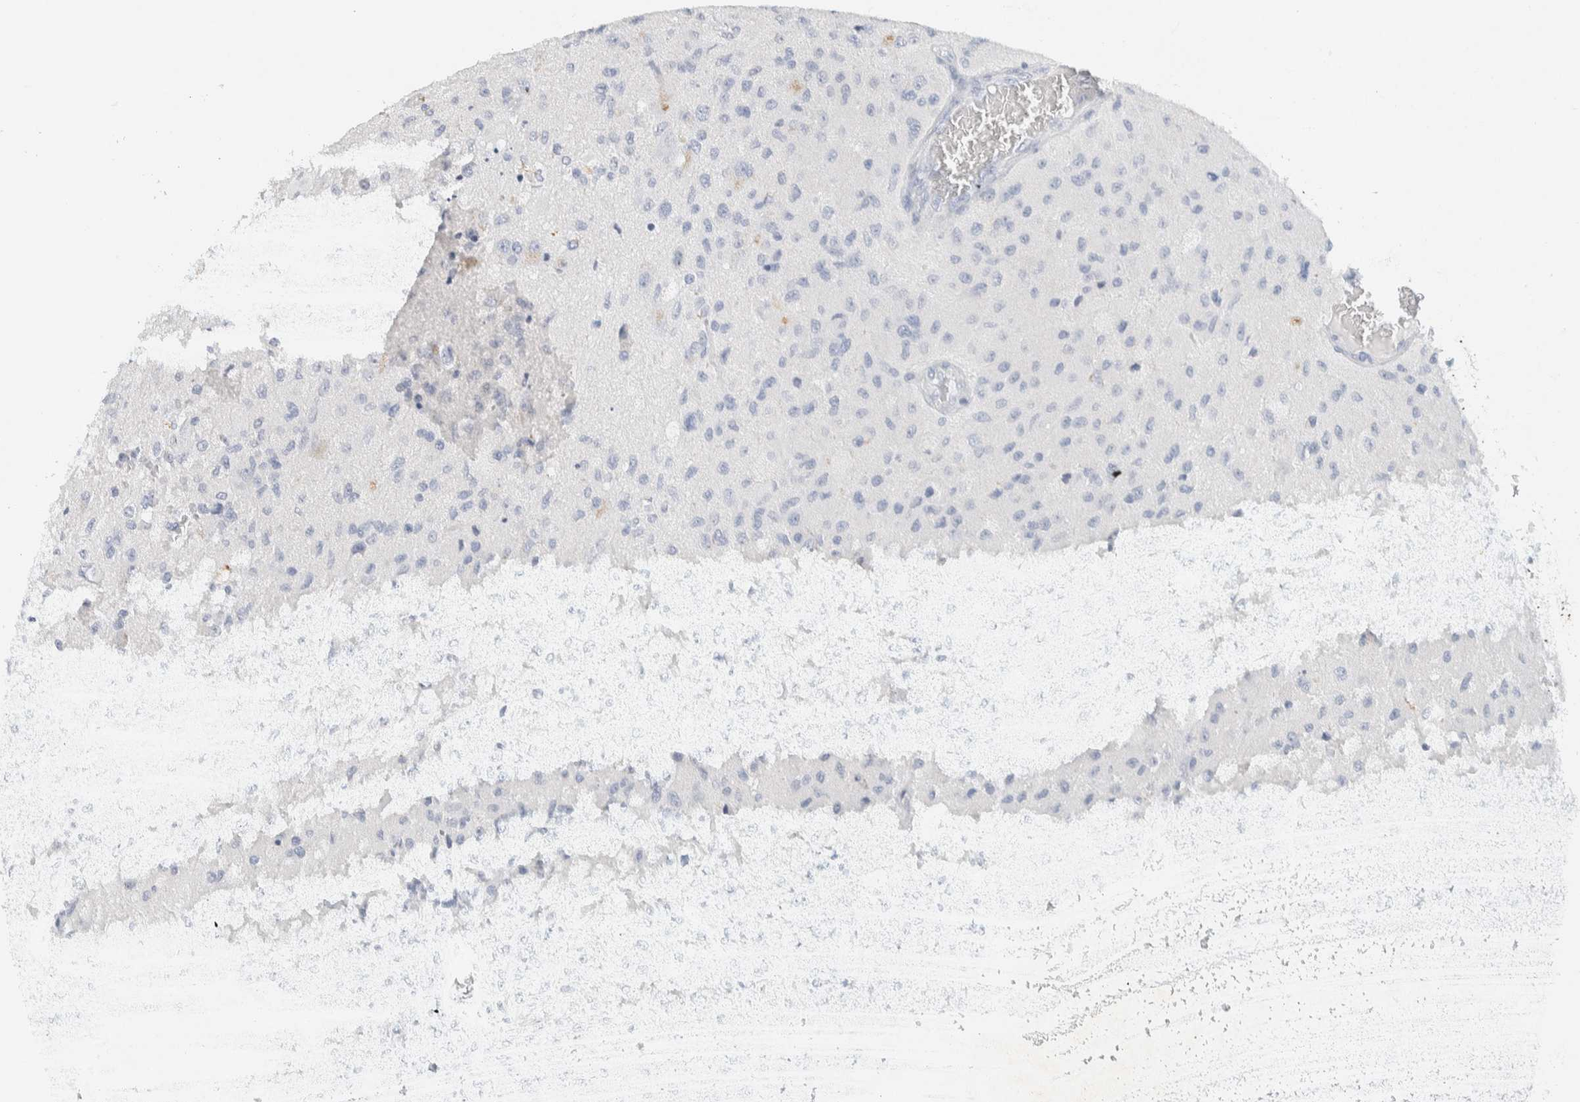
{"staining": {"intensity": "negative", "quantity": "none", "location": "none"}, "tissue": "glioma", "cell_type": "Tumor cells", "image_type": "cancer", "snomed": [{"axis": "morphology", "description": "Normal tissue, NOS"}, {"axis": "morphology", "description": "Glioma, malignant, High grade"}, {"axis": "topography", "description": "Cerebral cortex"}], "caption": "Tumor cells show no significant expression in high-grade glioma (malignant).", "gene": "ALOX12B", "patient": {"sex": "male", "age": 77}}